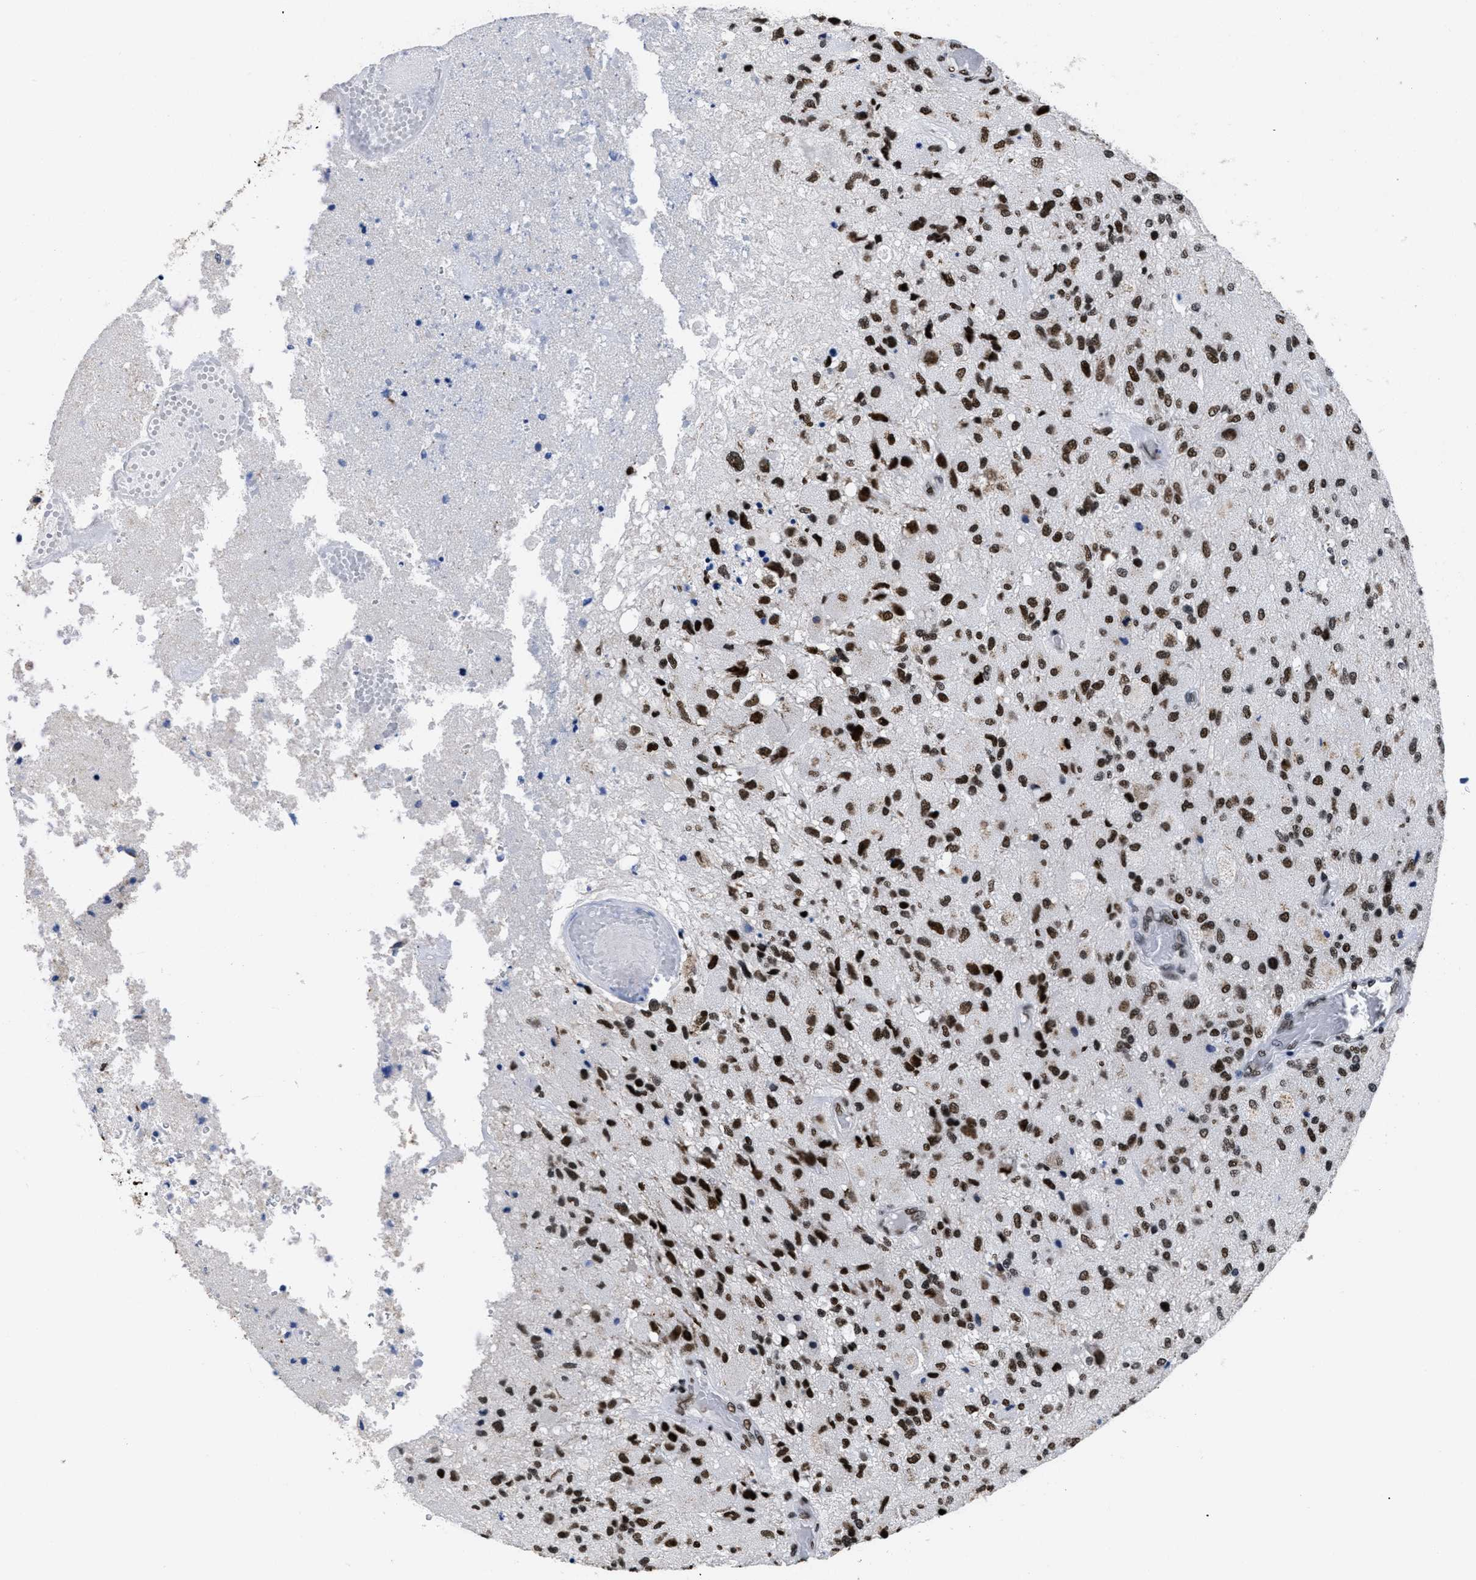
{"staining": {"intensity": "strong", "quantity": ">75%", "location": "nuclear"}, "tissue": "glioma", "cell_type": "Tumor cells", "image_type": "cancer", "snomed": [{"axis": "morphology", "description": "Normal tissue, NOS"}, {"axis": "morphology", "description": "Glioma, malignant, High grade"}, {"axis": "topography", "description": "Cerebral cortex"}], "caption": "Immunohistochemistry (IHC) micrograph of glioma stained for a protein (brown), which shows high levels of strong nuclear expression in about >75% of tumor cells.", "gene": "CALHM3", "patient": {"sex": "male", "age": 77}}